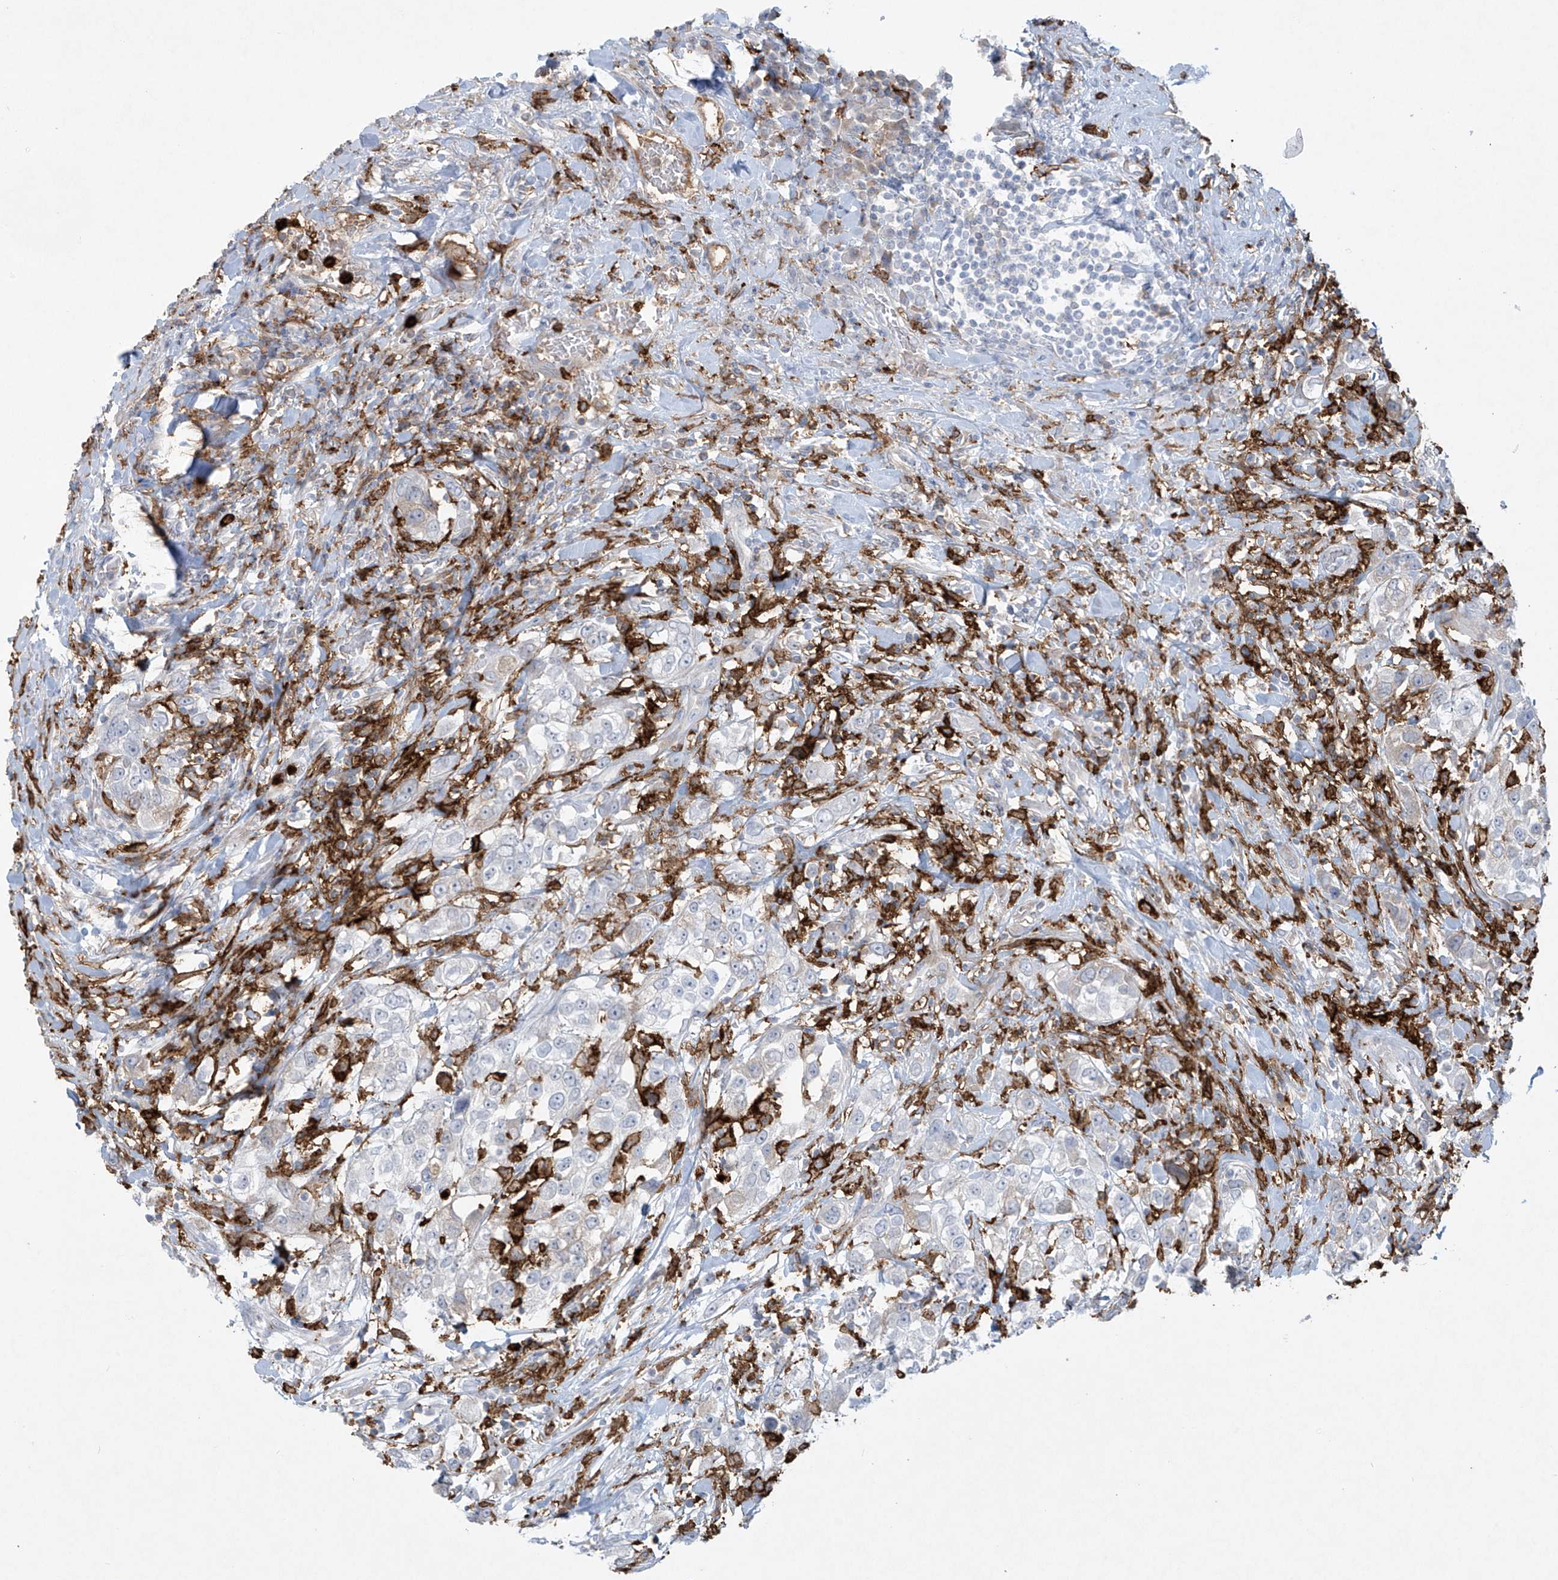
{"staining": {"intensity": "negative", "quantity": "none", "location": "none"}, "tissue": "urothelial cancer", "cell_type": "Tumor cells", "image_type": "cancer", "snomed": [{"axis": "morphology", "description": "Urothelial carcinoma, High grade"}, {"axis": "topography", "description": "Urinary bladder"}], "caption": "Immunohistochemistry (IHC) image of neoplastic tissue: human high-grade urothelial carcinoma stained with DAB exhibits no significant protein expression in tumor cells.", "gene": "FCGR3A", "patient": {"sex": "female", "age": 80}}